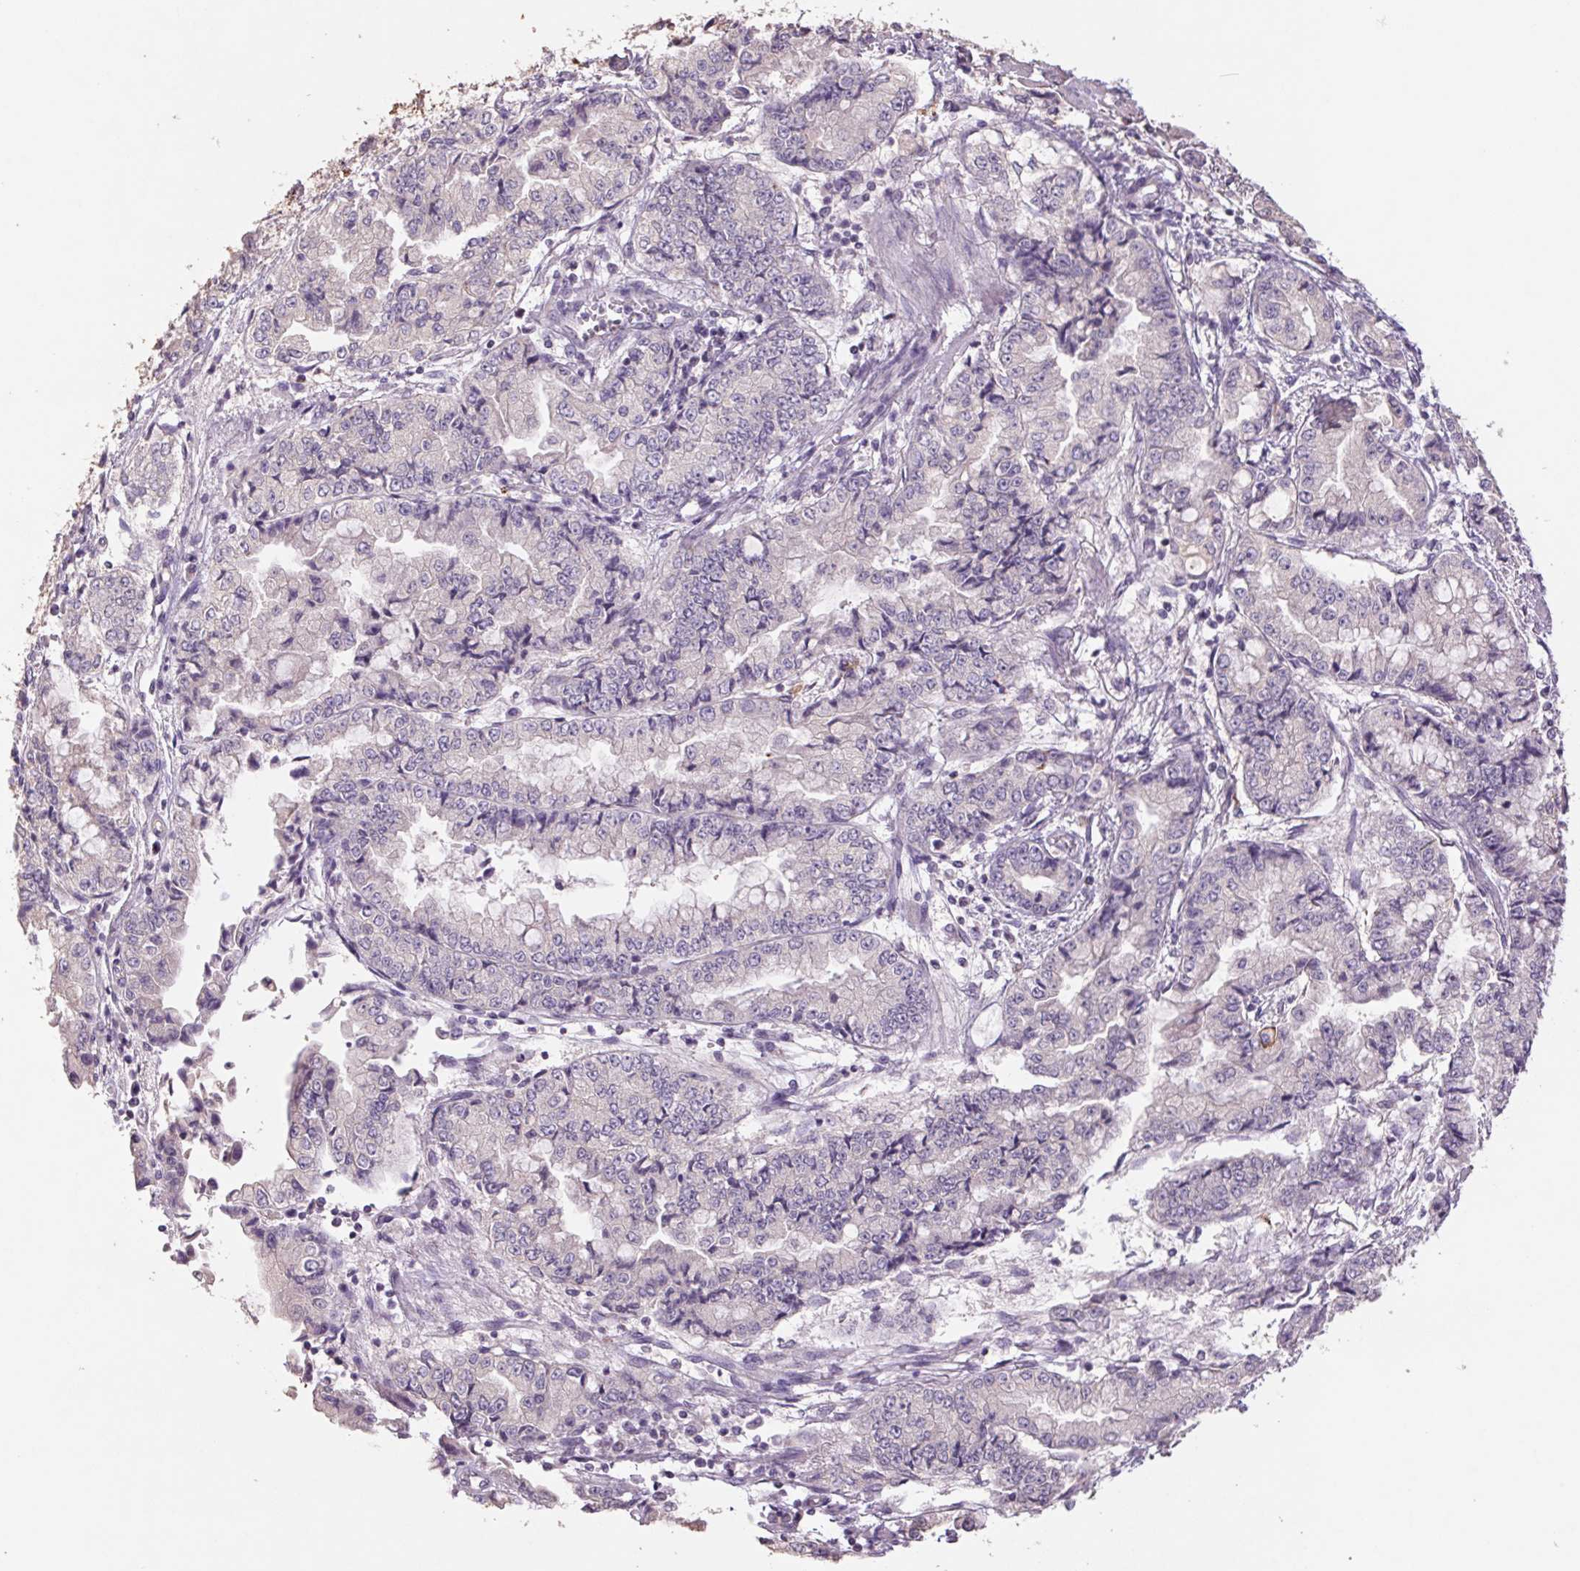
{"staining": {"intensity": "negative", "quantity": "none", "location": "none"}, "tissue": "stomach cancer", "cell_type": "Tumor cells", "image_type": "cancer", "snomed": [{"axis": "morphology", "description": "Adenocarcinoma, NOS"}, {"axis": "topography", "description": "Stomach, upper"}], "caption": "Stomach cancer stained for a protein using immunohistochemistry (IHC) displays no staining tumor cells.", "gene": "GRM2", "patient": {"sex": "female", "age": 74}}